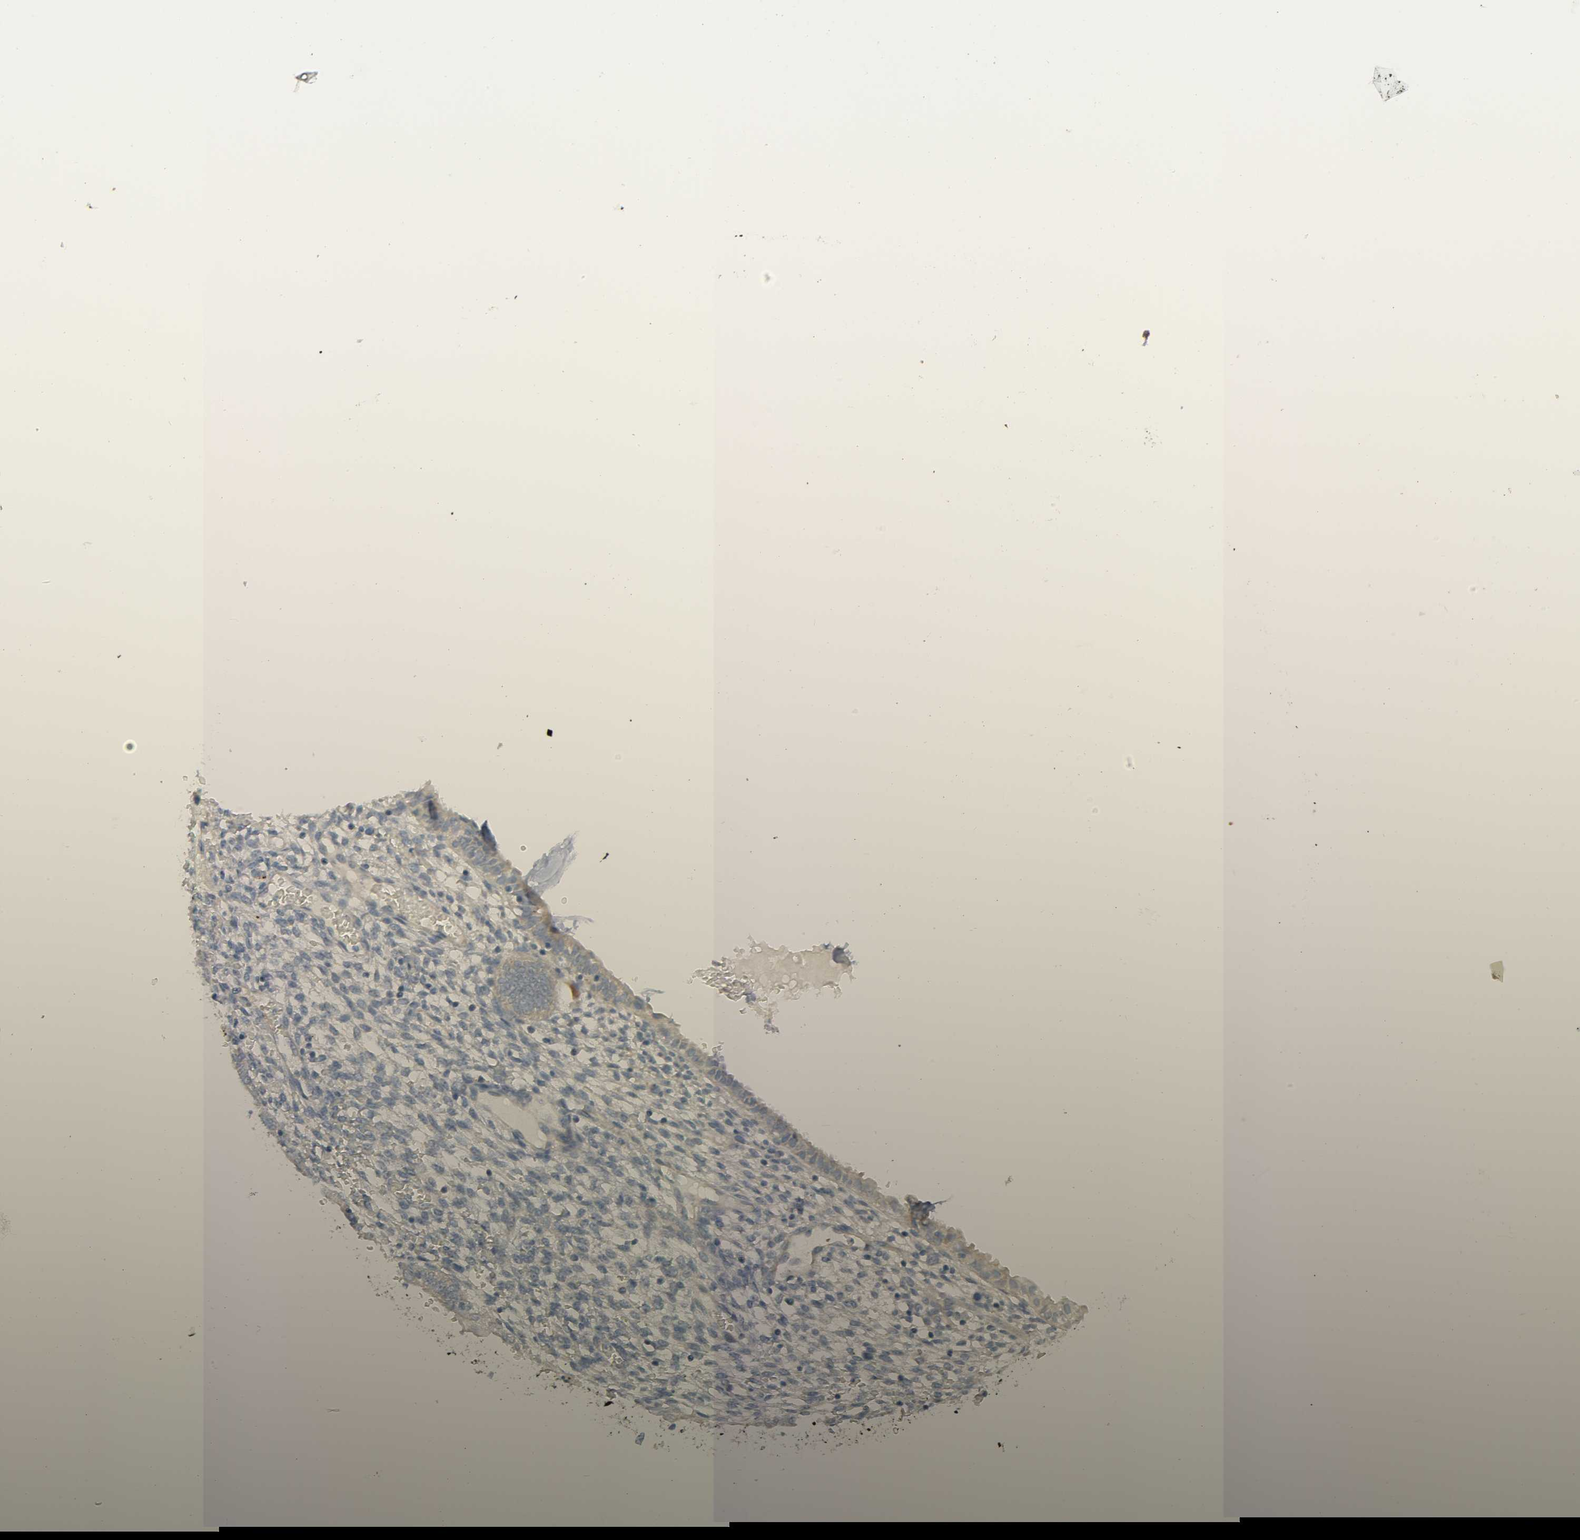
{"staining": {"intensity": "negative", "quantity": "none", "location": "none"}, "tissue": "endometrium", "cell_type": "Cells in endometrial stroma", "image_type": "normal", "snomed": [{"axis": "morphology", "description": "Normal tissue, NOS"}, {"axis": "topography", "description": "Endometrium"}], "caption": "The photomicrograph shows no significant staining in cells in endometrial stroma of endometrium. Brightfield microscopy of immunohistochemistry (IHC) stained with DAB (brown) and hematoxylin (blue), captured at high magnification.", "gene": "LIMCH1", "patient": {"sex": "female", "age": 61}}